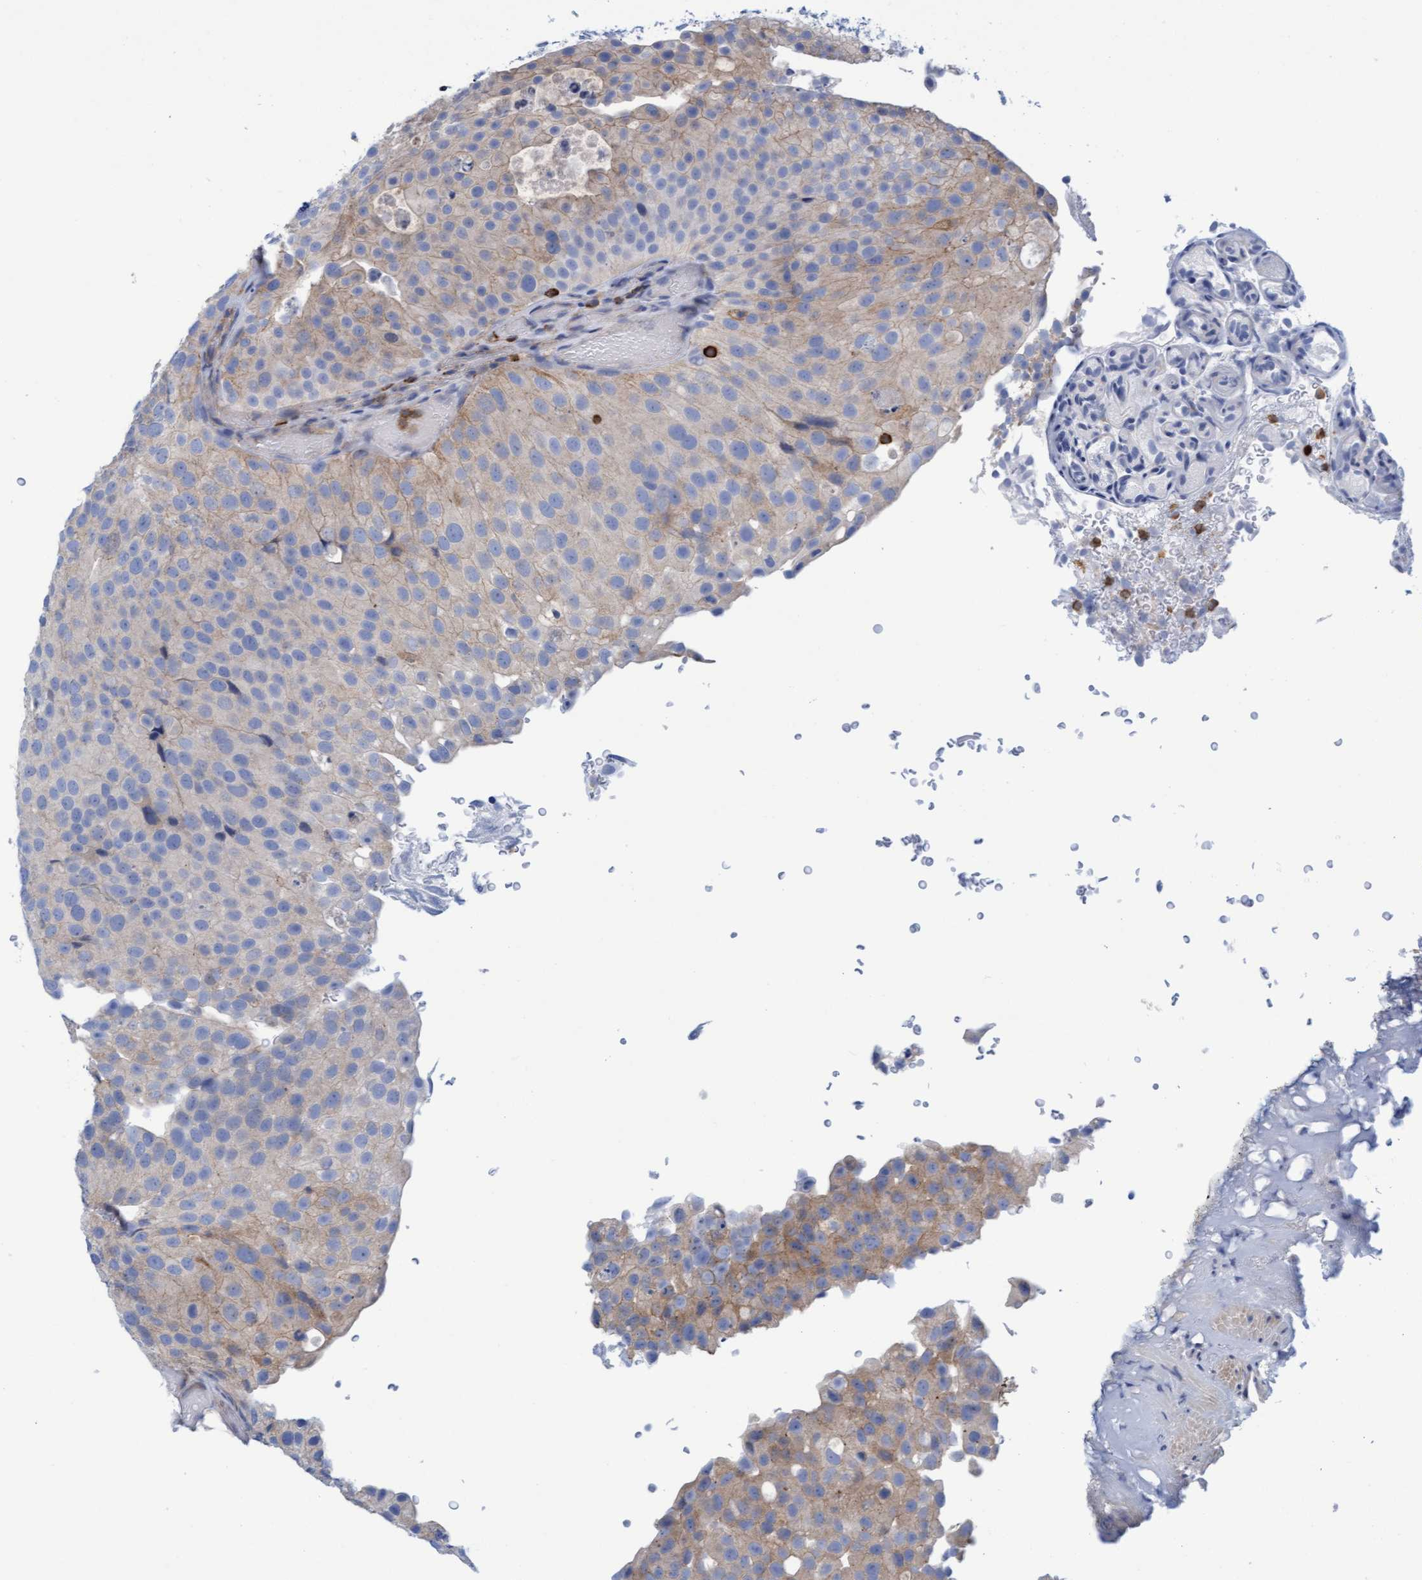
{"staining": {"intensity": "weak", "quantity": "25%-75%", "location": "cytoplasmic/membranous"}, "tissue": "urothelial cancer", "cell_type": "Tumor cells", "image_type": "cancer", "snomed": [{"axis": "morphology", "description": "Urothelial carcinoma, Low grade"}, {"axis": "topography", "description": "Urinary bladder"}], "caption": "Immunohistochemistry (IHC) (DAB (3,3'-diaminobenzidine)) staining of human low-grade urothelial carcinoma demonstrates weak cytoplasmic/membranous protein expression in approximately 25%-75% of tumor cells.", "gene": "FNBP1", "patient": {"sex": "male", "age": 78}}